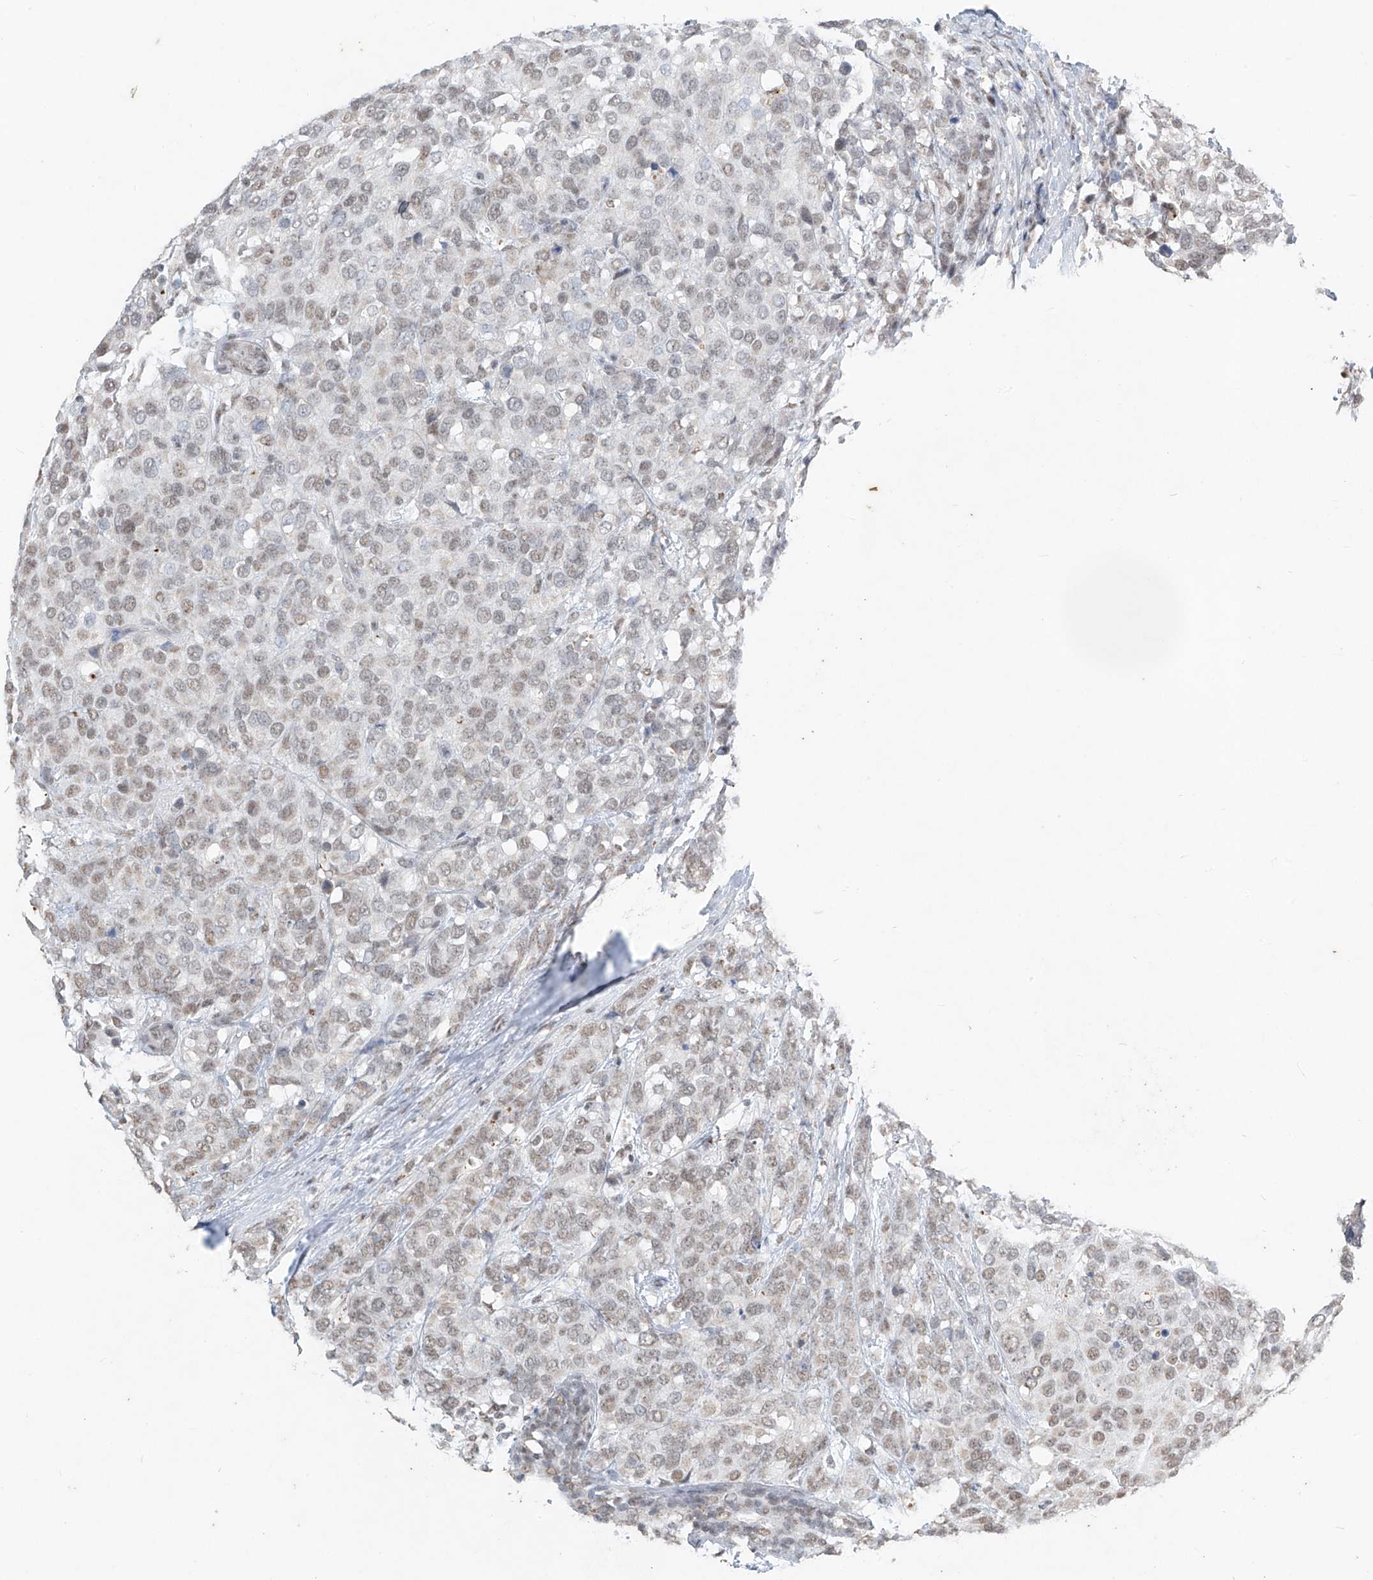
{"staining": {"intensity": "weak", "quantity": "<25%", "location": "nuclear"}, "tissue": "breast cancer", "cell_type": "Tumor cells", "image_type": "cancer", "snomed": [{"axis": "morphology", "description": "Lobular carcinoma"}, {"axis": "topography", "description": "Breast"}], "caption": "Histopathology image shows no significant protein positivity in tumor cells of lobular carcinoma (breast).", "gene": "TFEC", "patient": {"sex": "female", "age": 59}}